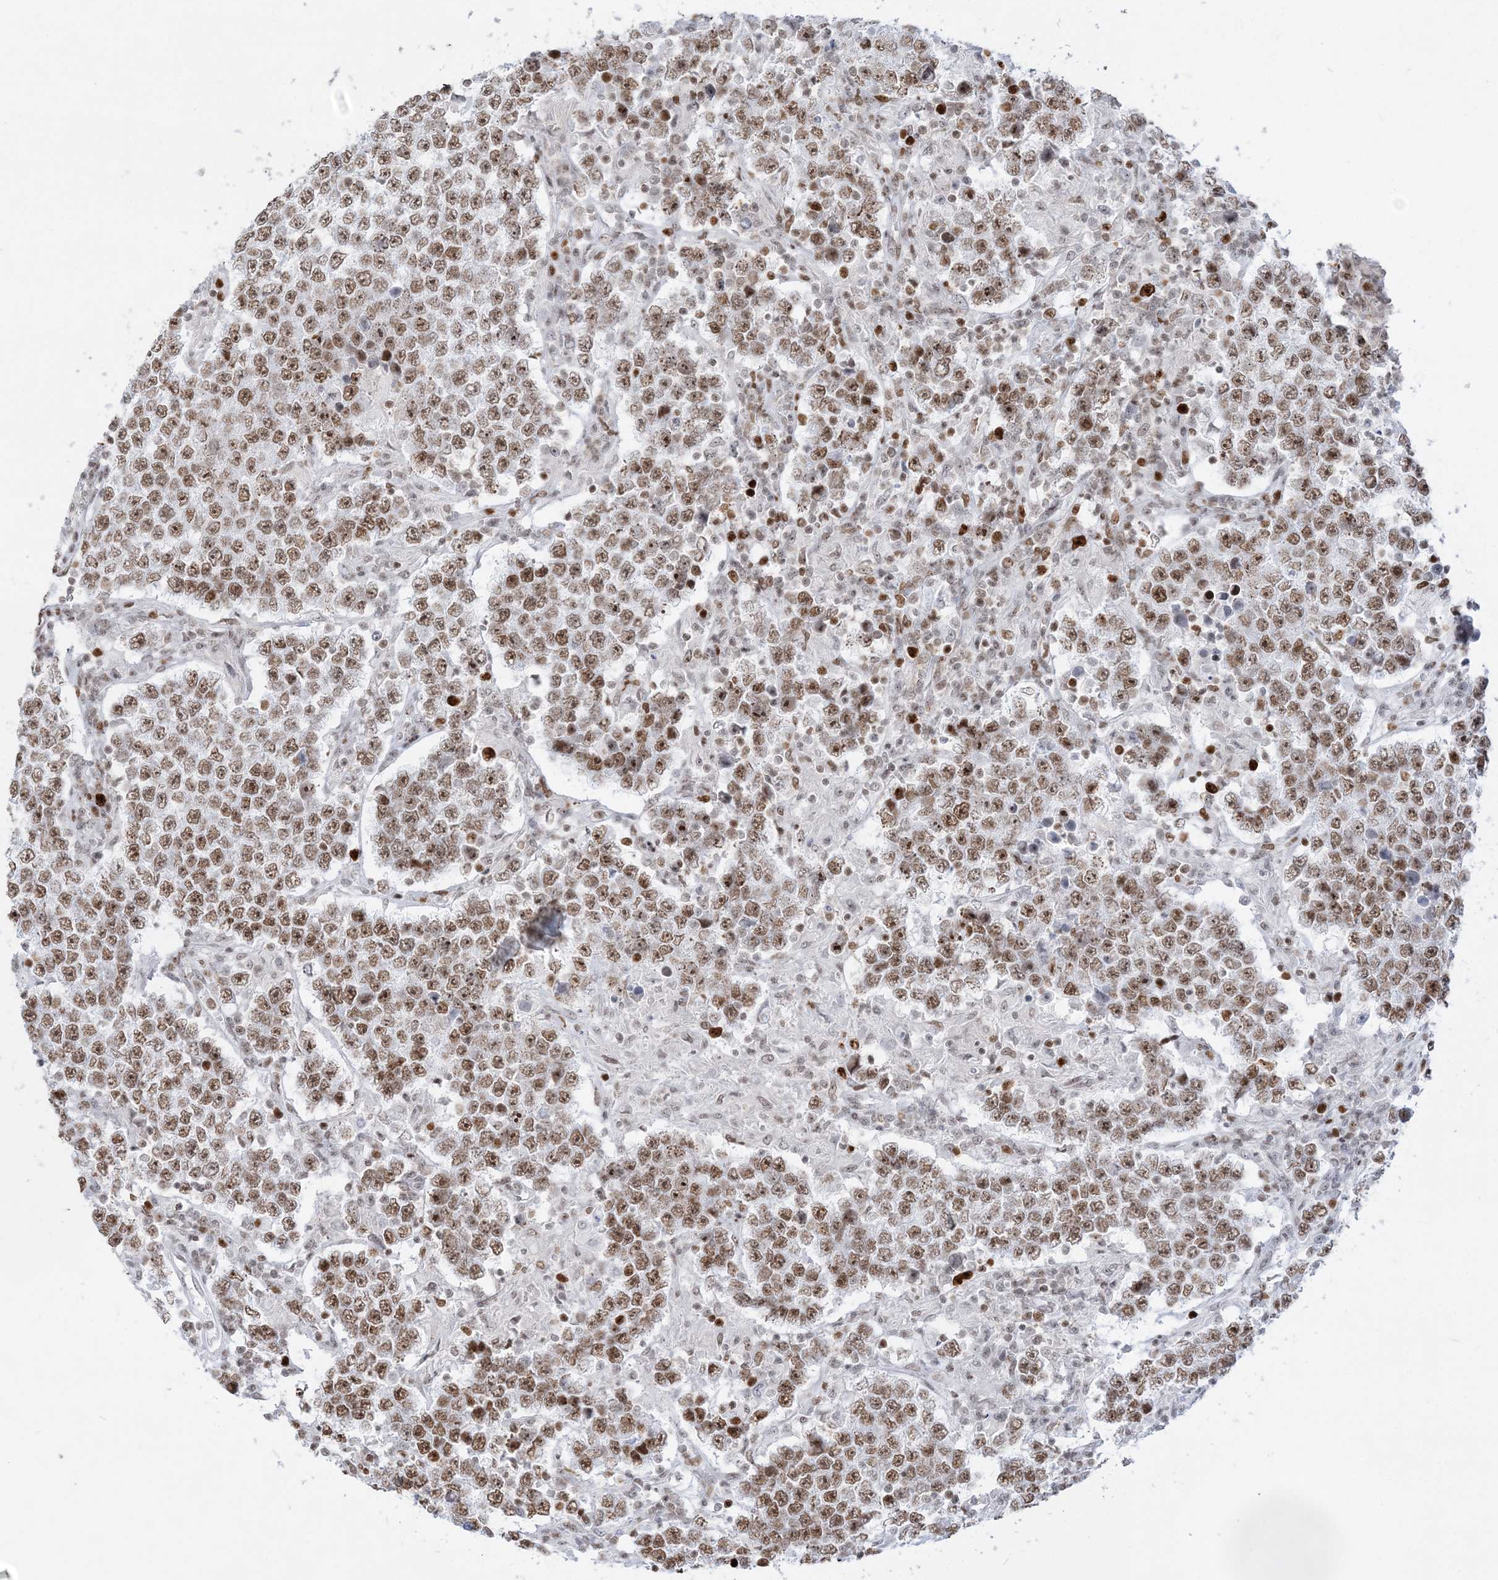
{"staining": {"intensity": "moderate", "quantity": ">75%", "location": "nuclear"}, "tissue": "testis cancer", "cell_type": "Tumor cells", "image_type": "cancer", "snomed": [{"axis": "morphology", "description": "Normal tissue, NOS"}, {"axis": "morphology", "description": "Urothelial carcinoma, High grade"}, {"axis": "morphology", "description": "Seminoma, NOS"}, {"axis": "morphology", "description": "Carcinoma, Embryonal, NOS"}, {"axis": "topography", "description": "Urinary bladder"}, {"axis": "topography", "description": "Testis"}], "caption": "There is medium levels of moderate nuclear positivity in tumor cells of testis cancer, as demonstrated by immunohistochemical staining (brown color).", "gene": "DDX21", "patient": {"sex": "male", "age": 41}}